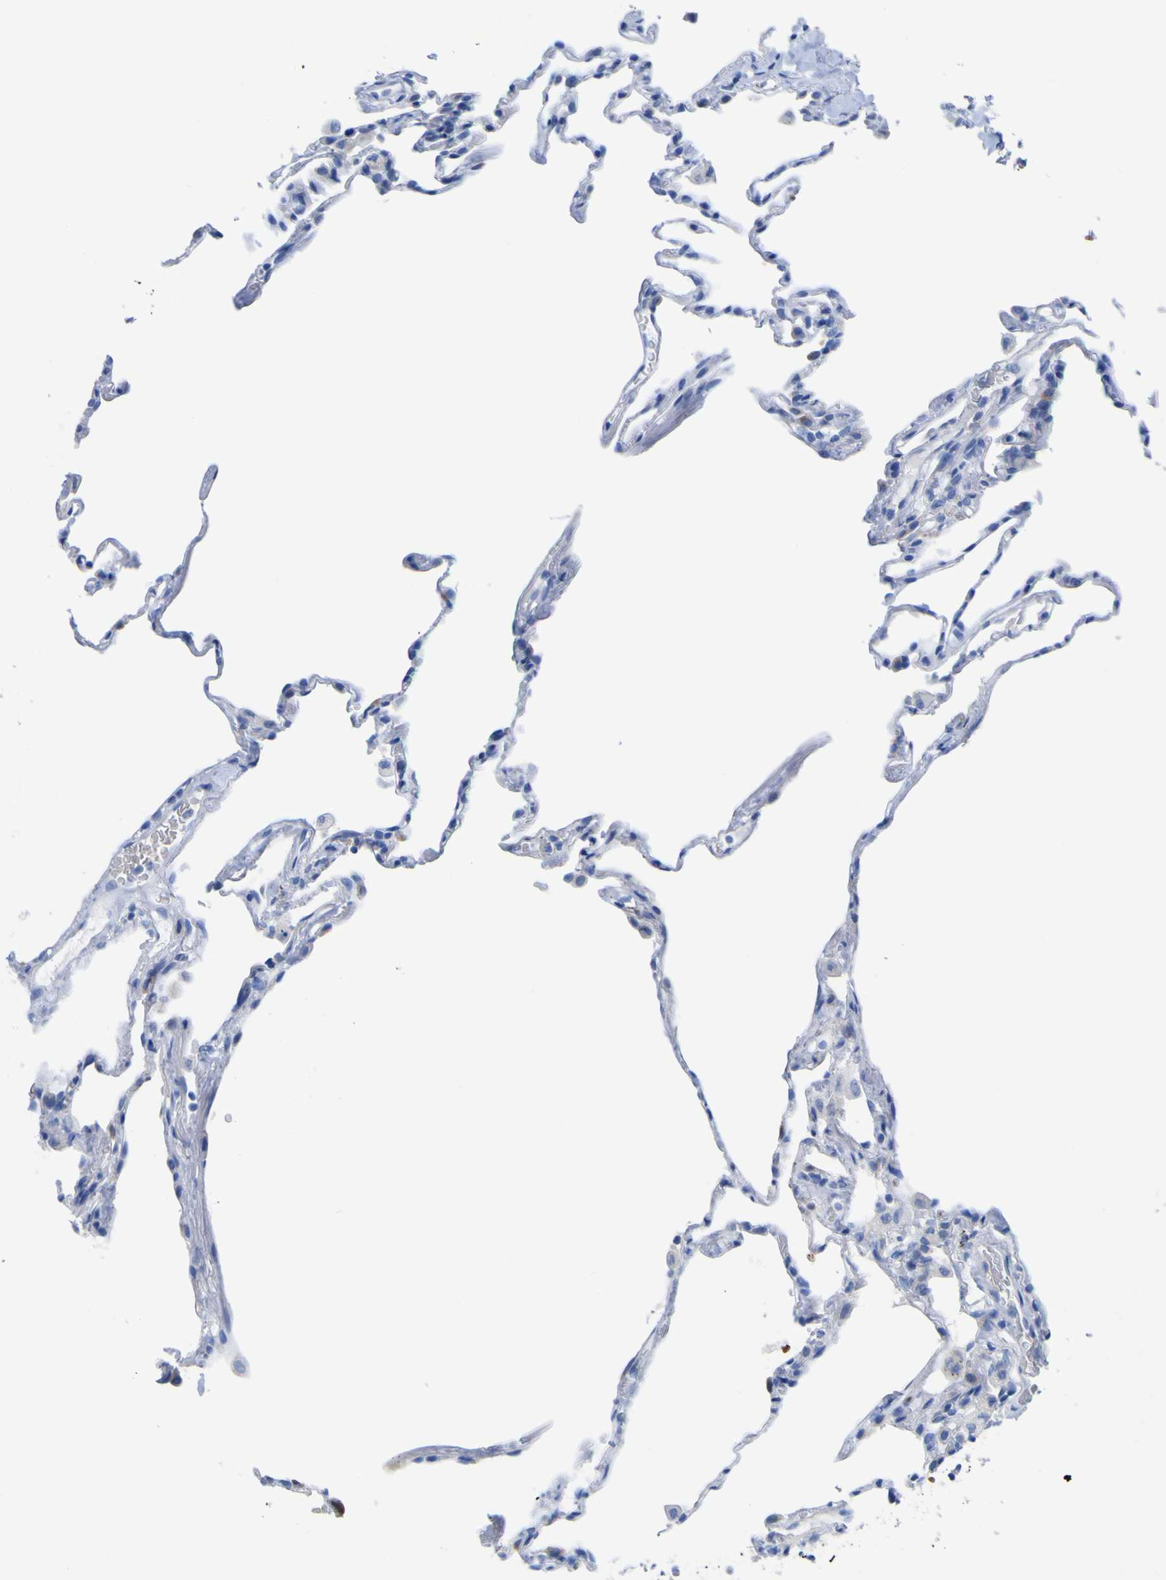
{"staining": {"intensity": "negative", "quantity": "none", "location": "none"}, "tissue": "lung", "cell_type": "Alveolar cells", "image_type": "normal", "snomed": [{"axis": "morphology", "description": "Normal tissue, NOS"}, {"axis": "topography", "description": "Lung"}], "caption": "Micrograph shows no significant protein expression in alveolar cells of normal lung.", "gene": "GCM1", "patient": {"sex": "male", "age": 59}}